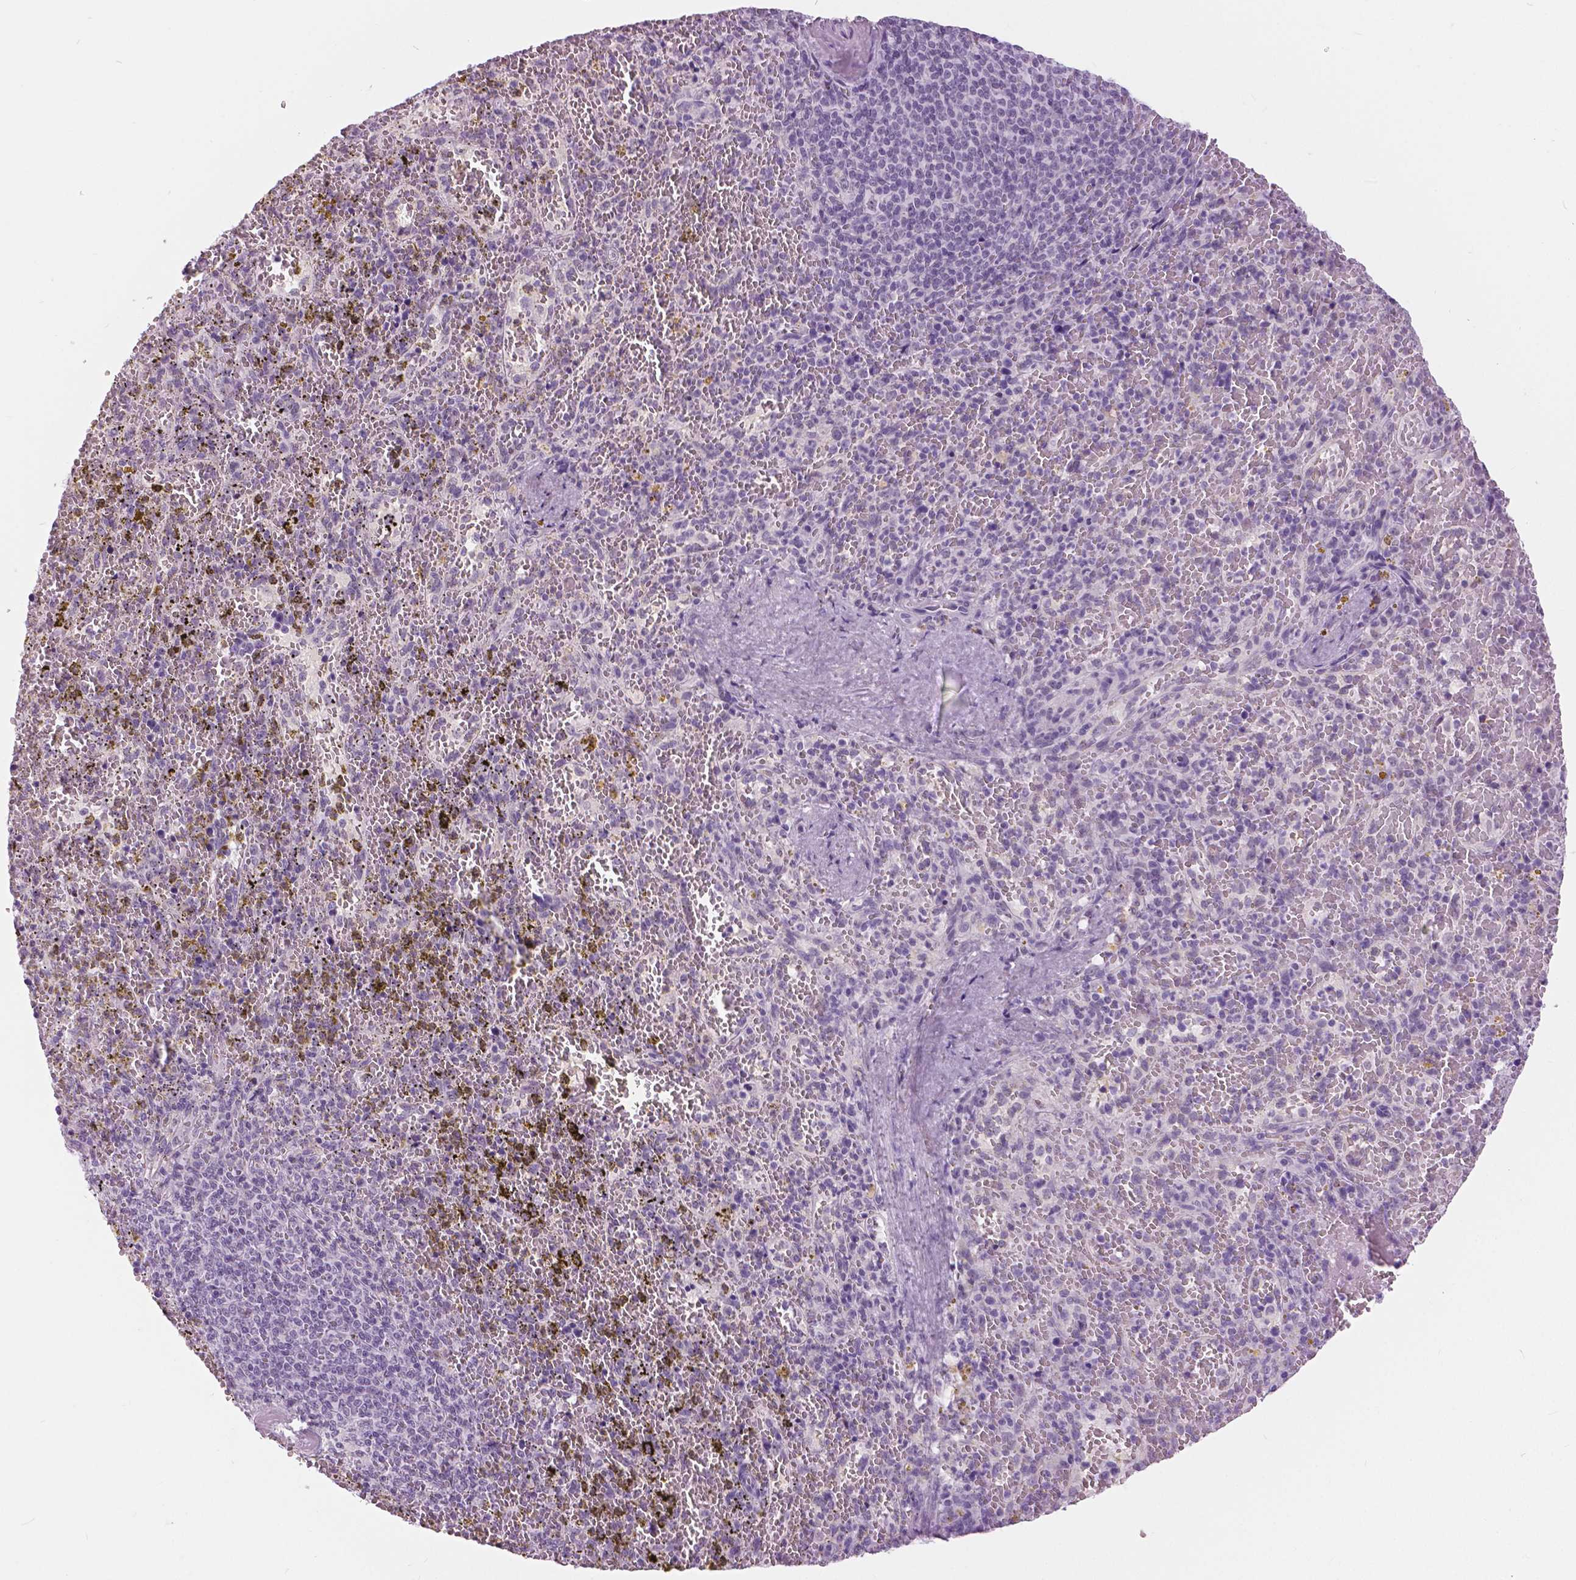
{"staining": {"intensity": "negative", "quantity": "none", "location": "none"}, "tissue": "spleen", "cell_type": "Cells in red pulp", "image_type": "normal", "snomed": [{"axis": "morphology", "description": "Normal tissue, NOS"}, {"axis": "topography", "description": "Spleen"}], "caption": "DAB (3,3'-diaminobenzidine) immunohistochemical staining of unremarkable human spleen reveals no significant expression in cells in red pulp.", "gene": "MYOM1", "patient": {"sex": "female", "age": 50}}